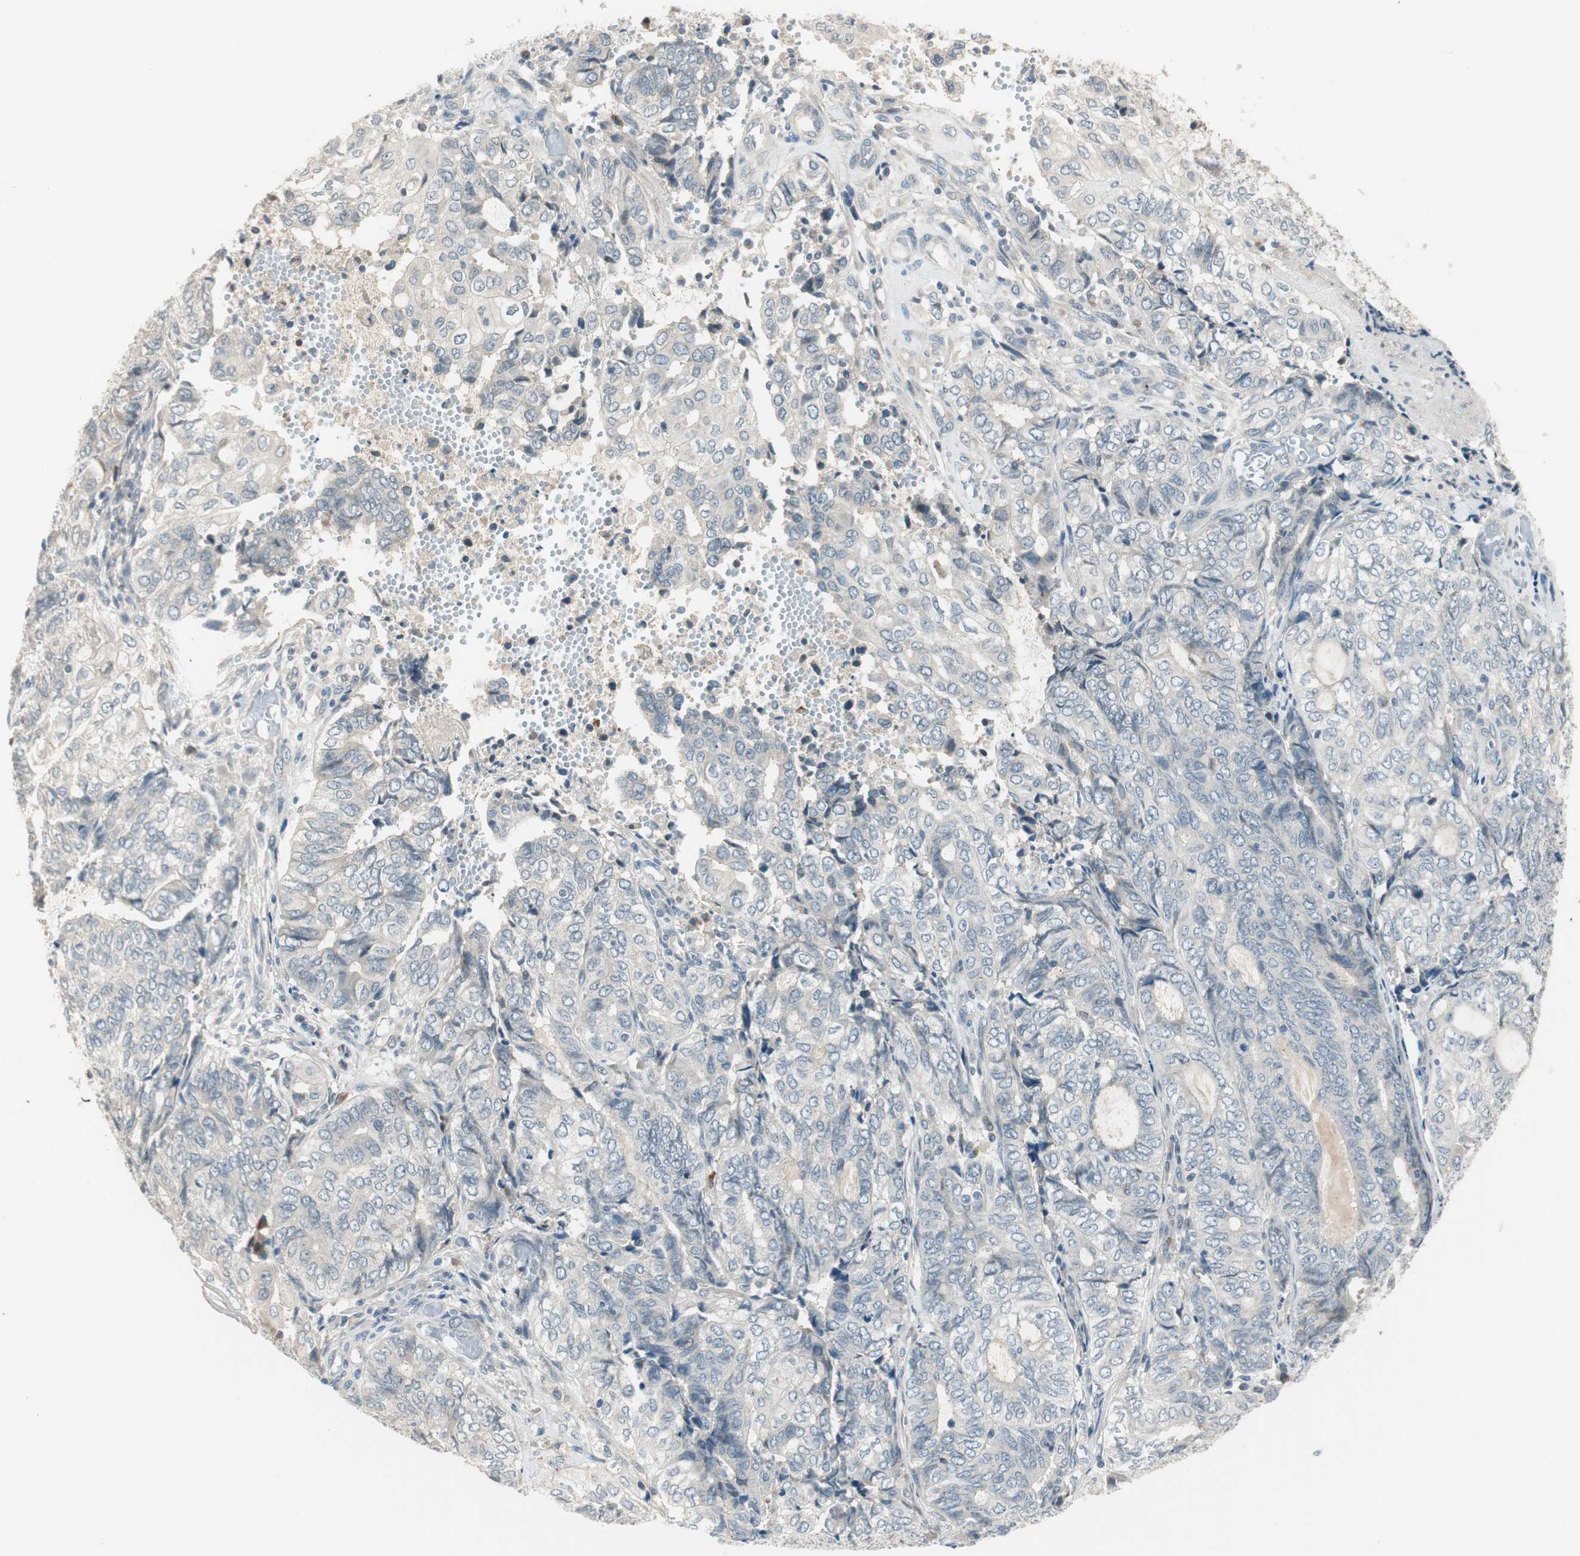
{"staining": {"intensity": "negative", "quantity": "none", "location": "none"}, "tissue": "endometrial cancer", "cell_type": "Tumor cells", "image_type": "cancer", "snomed": [{"axis": "morphology", "description": "Adenocarcinoma, NOS"}, {"axis": "topography", "description": "Uterus"}, {"axis": "topography", "description": "Endometrium"}], "caption": "Adenocarcinoma (endometrial) stained for a protein using immunohistochemistry (IHC) exhibits no expression tumor cells.", "gene": "PCDHB15", "patient": {"sex": "female", "age": 70}}